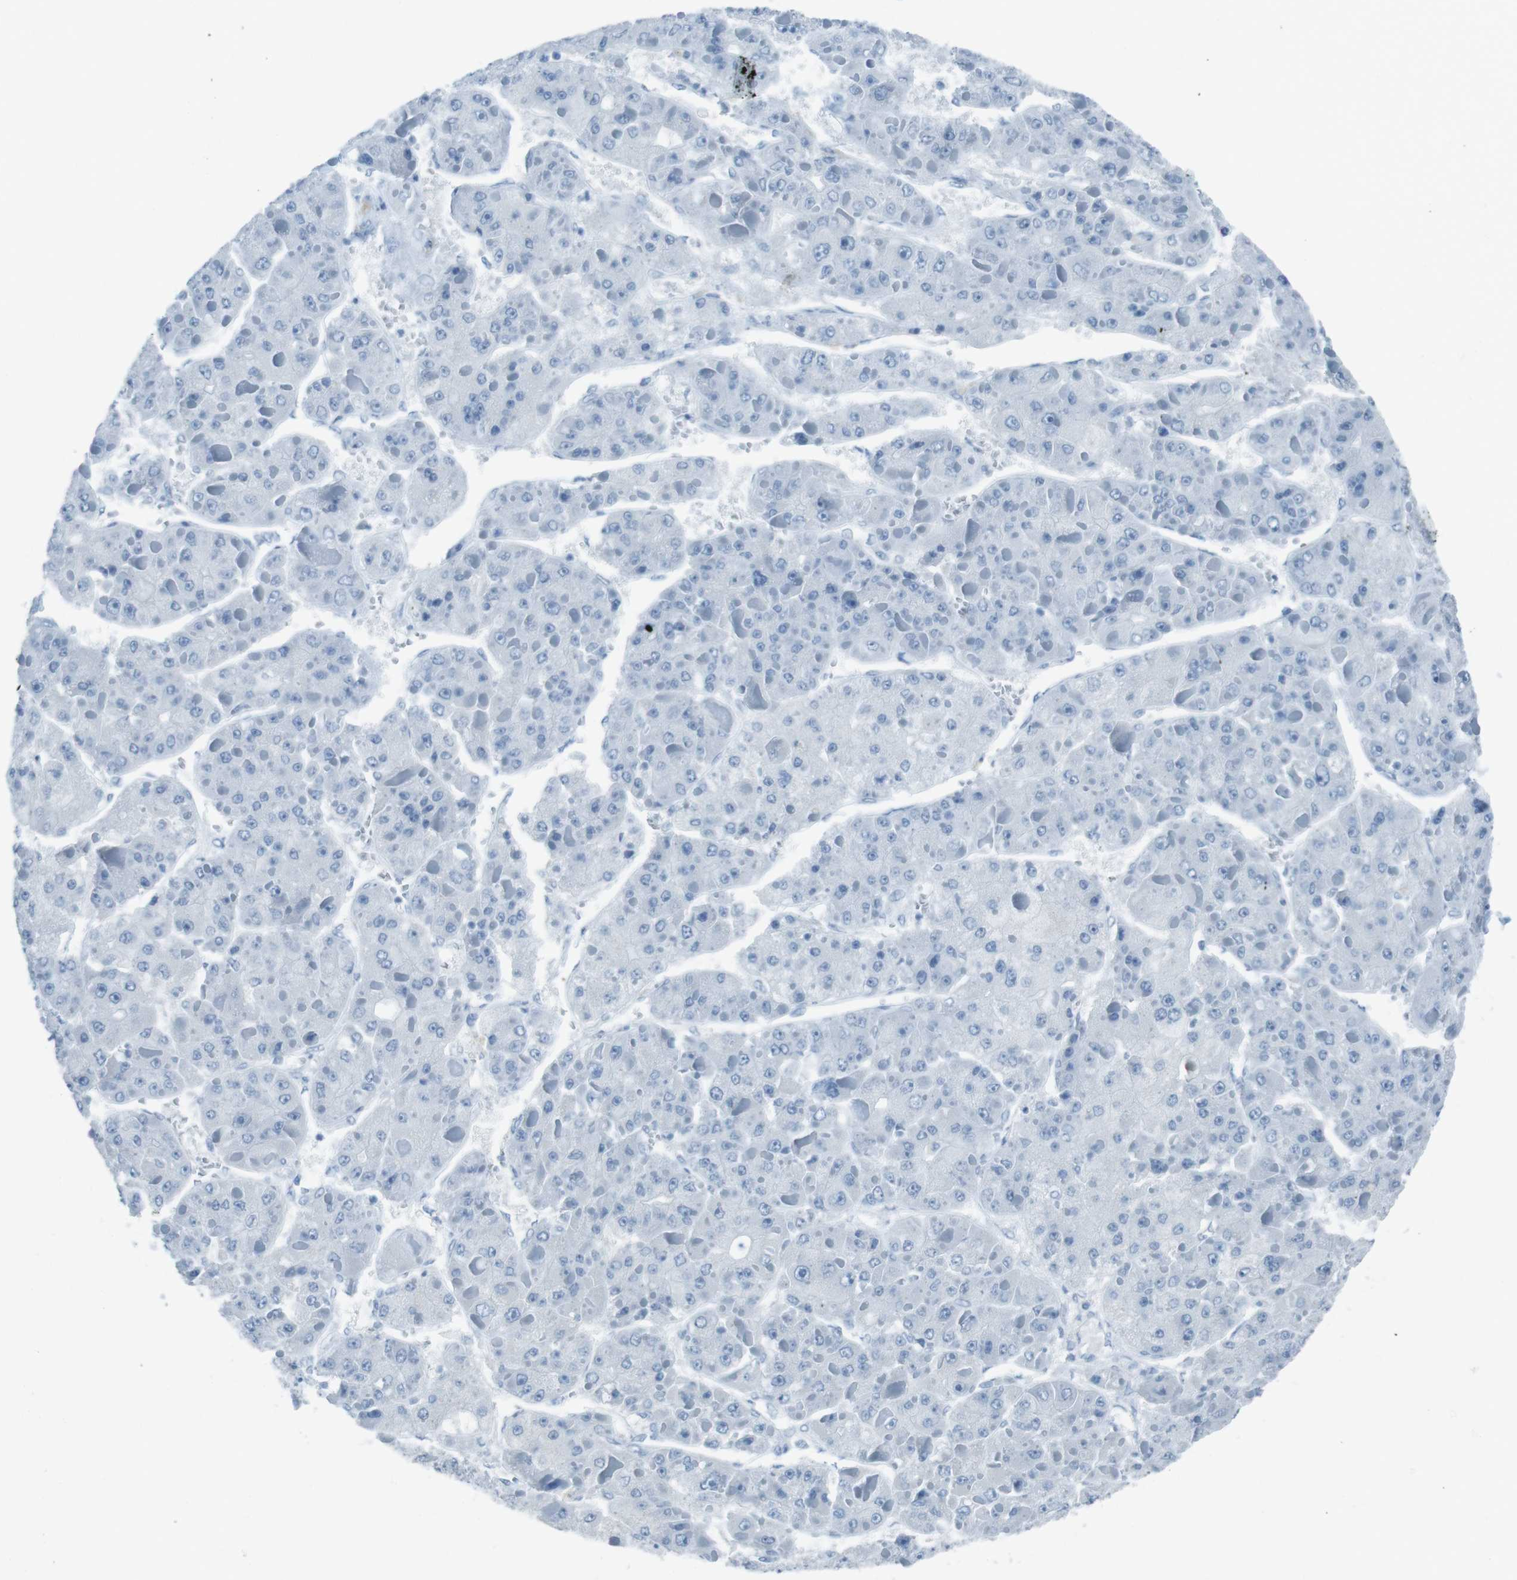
{"staining": {"intensity": "negative", "quantity": "none", "location": "none"}, "tissue": "liver cancer", "cell_type": "Tumor cells", "image_type": "cancer", "snomed": [{"axis": "morphology", "description": "Carcinoma, Hepatocellular, NOS"}, {"axis": "topography", "description": "Liver"}], "caption": "Immunohistochemical staining of human liver hepatocellular carcinoma shows no significant positivity in tumor cells.", "gene": "TMEM207", "patient": {"sex": "female", "age": 73}}